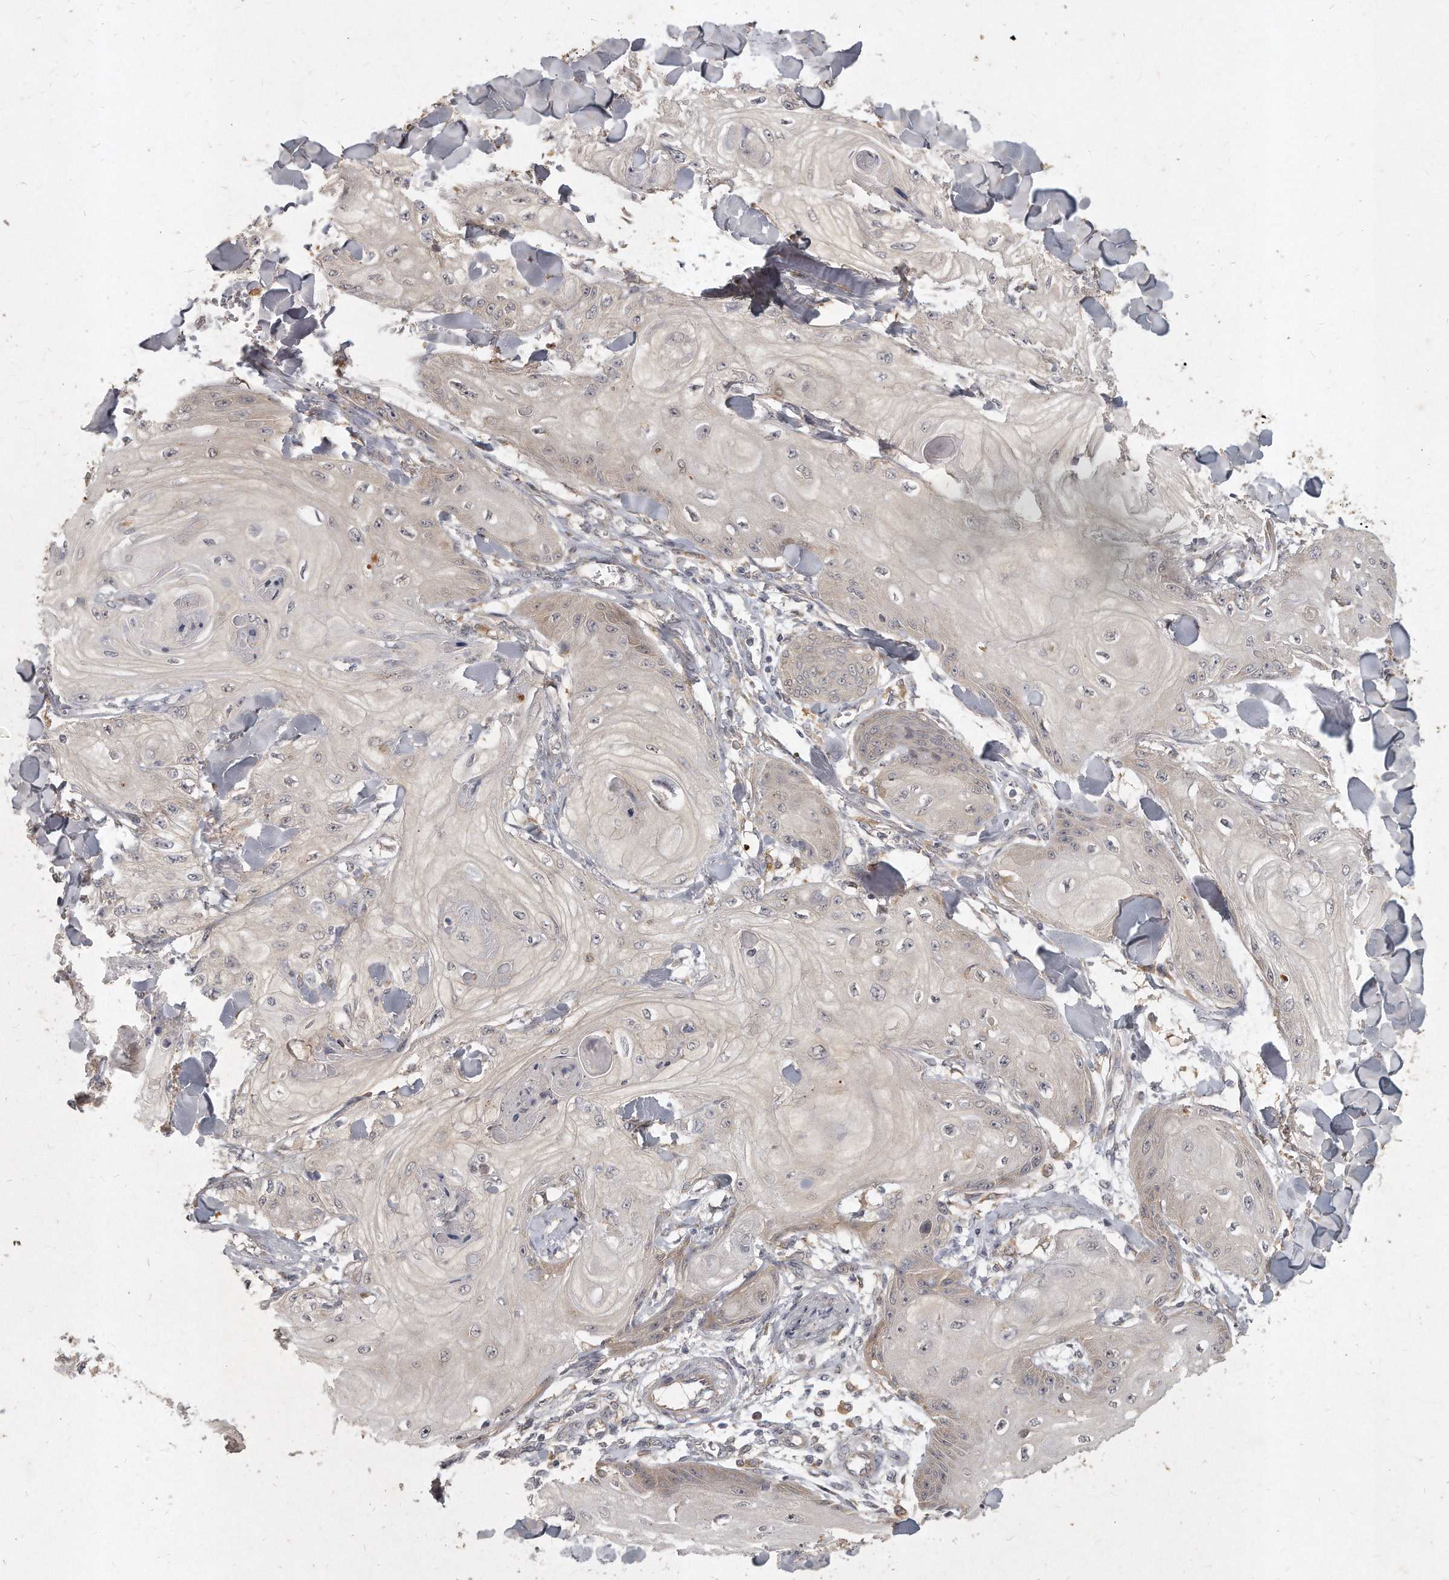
{"staining": {"intensity": "weak", "quantity": "<25%", "location": "cytoplasmic/membranous"}, "tissue": "skin cancer", "cell_type": "Tumor cells", "image_type": "cancer", "snomed": [{"axis": "morphology", "description": "Squamous cell carcinoma, NOS"}, {"axis": "topography", "description": "Skin"}], "caption": "The image demonstrates no significant staining in tumor cells of skin cancer (squamous cell carcinoma).", "gene": "LGALS8", "patient": {"sex": "male", "age": 74}}